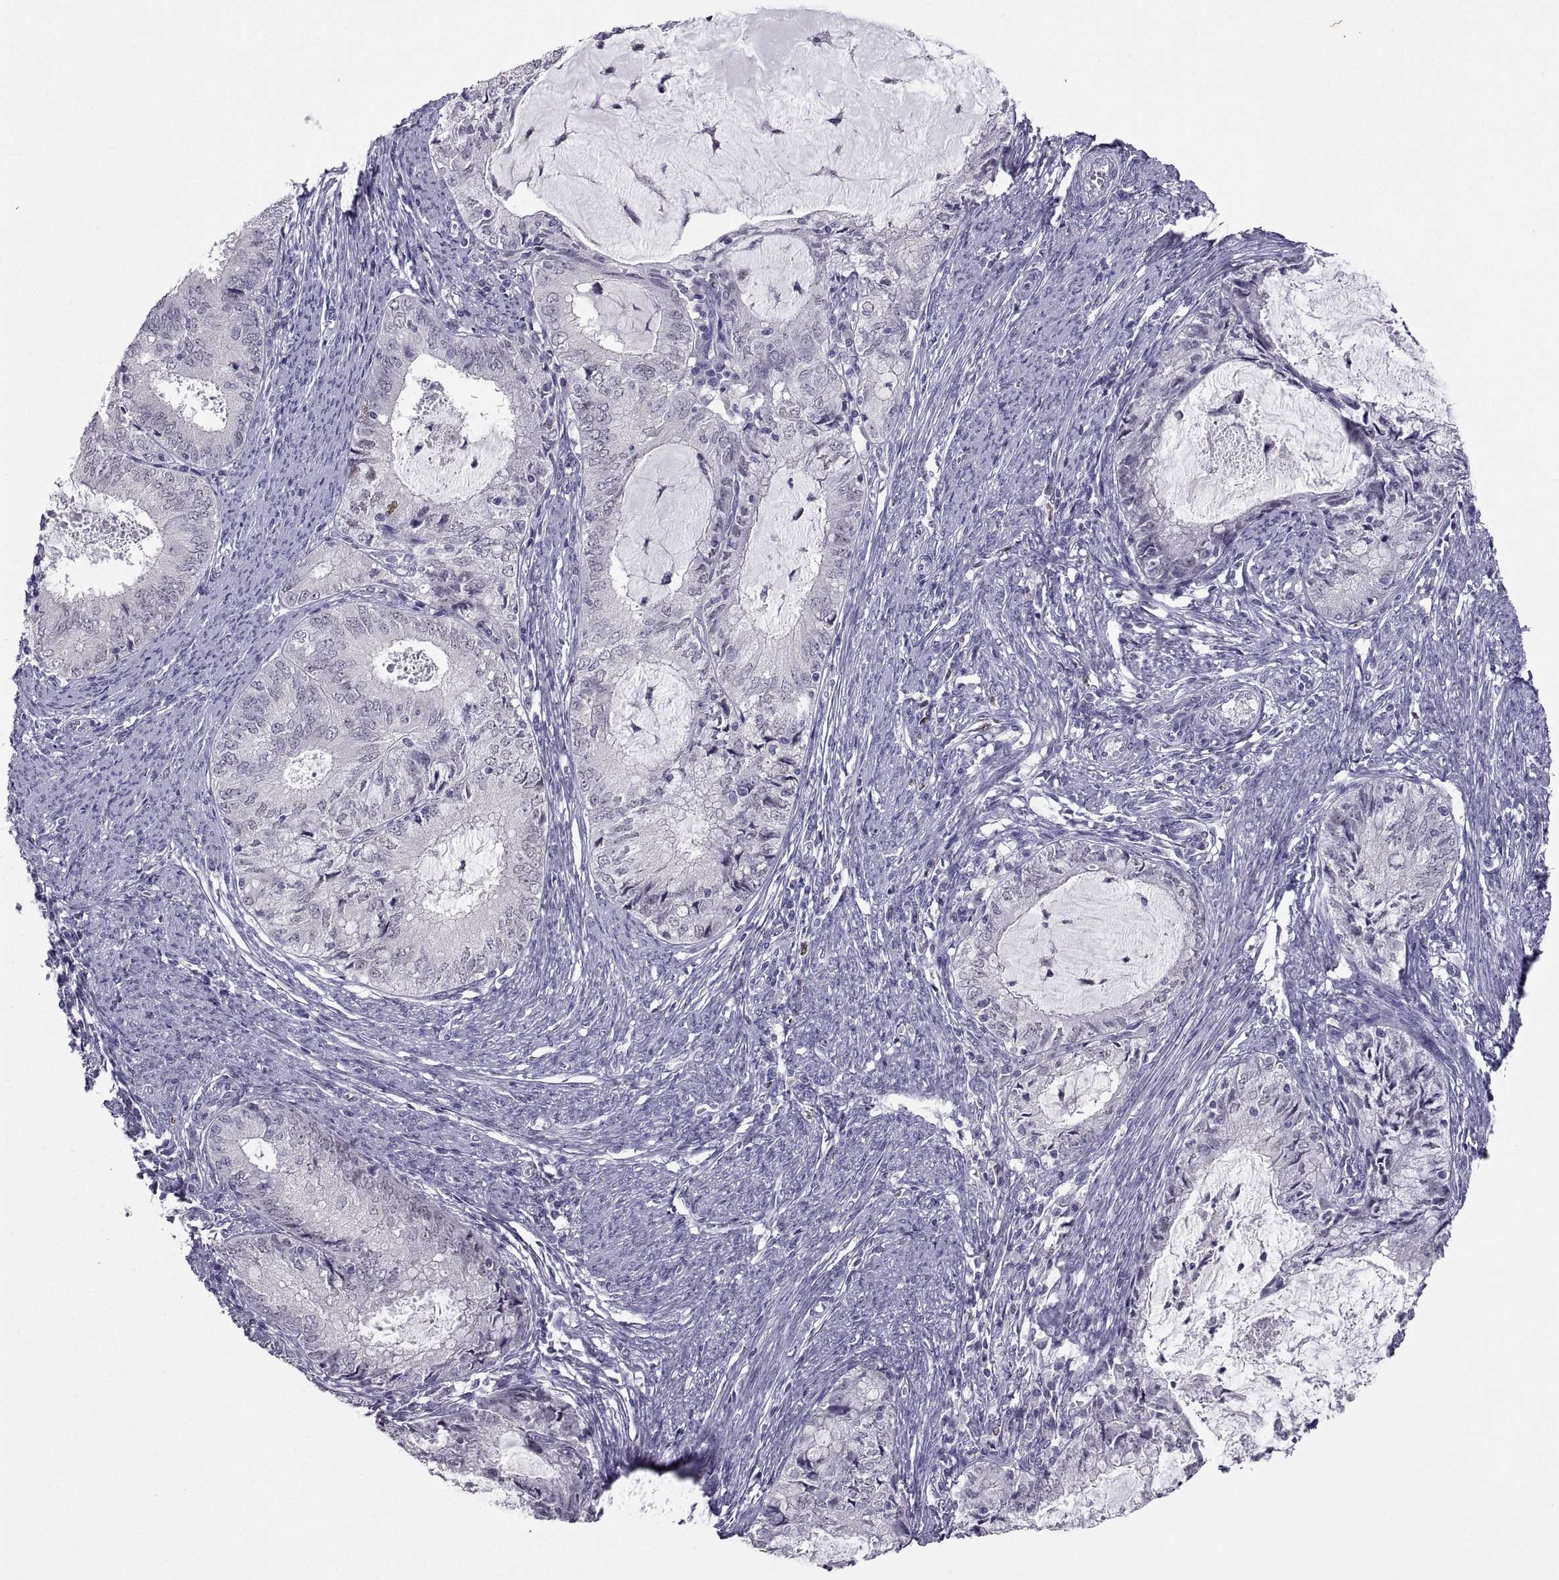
{"staining": {"intensity": "negative", "quantity": "none", "location": "none"}, "tissue": "endometrial cancer", "cell_type": "Tumor cells", "image_type": "cancer", "snomed": [{"axis": "morphology", "description": "Adenocarcinoma, NOS"}, {"axis": "topography", "description": "Endometrium"}], "caption": "A high-resolution photomicrograph shows immunohistochemistry staining of endometrial adenocarcinoma, which demonstrates no significant expression in tumor cells. (Immunohistochemistry (ihc), brightfield microscopy, high magnification).", "gene": "SOX21", "patient": {"sex": "female", "age": 57}}